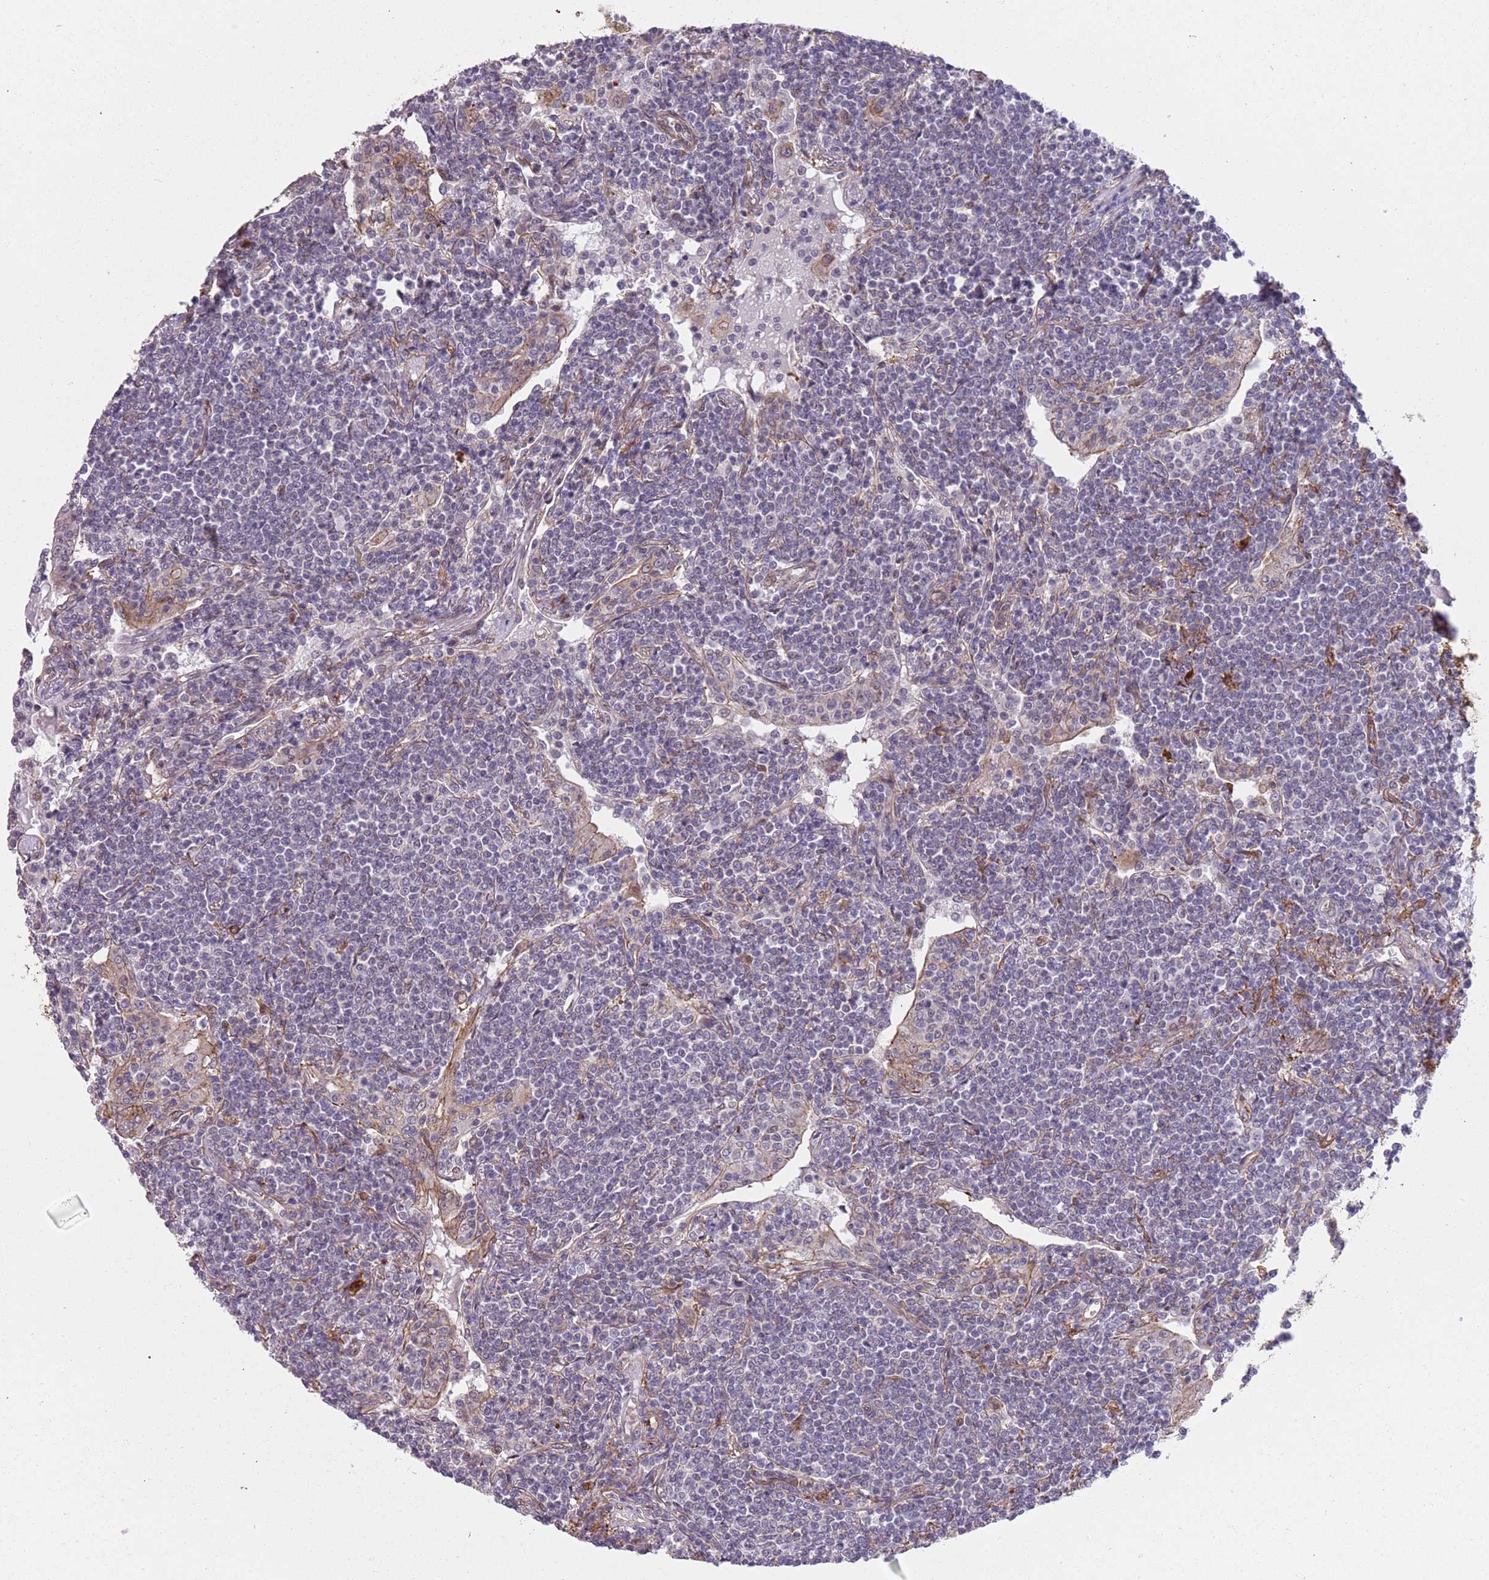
{"staining": {"intensity": "negative", "quantity": "none", "location": "none"}, "tissue": "lymphoma", "cell_type": "Tumor cells", "image_type": "cancer", "snomed": [{"axis": "morphology", "description": "Malignant lymphoma, non-Hodgkin's type, Low grade"}, {"axis": "topography", "description": "Lung"}], "caption": "A micrograph of human malignant lymphoma, non-Hodgkin's type (low-grade) is negative for staining in tumor cells.", "gene": "CREBZF", "patient": {"sex": "female", "age": 71}}